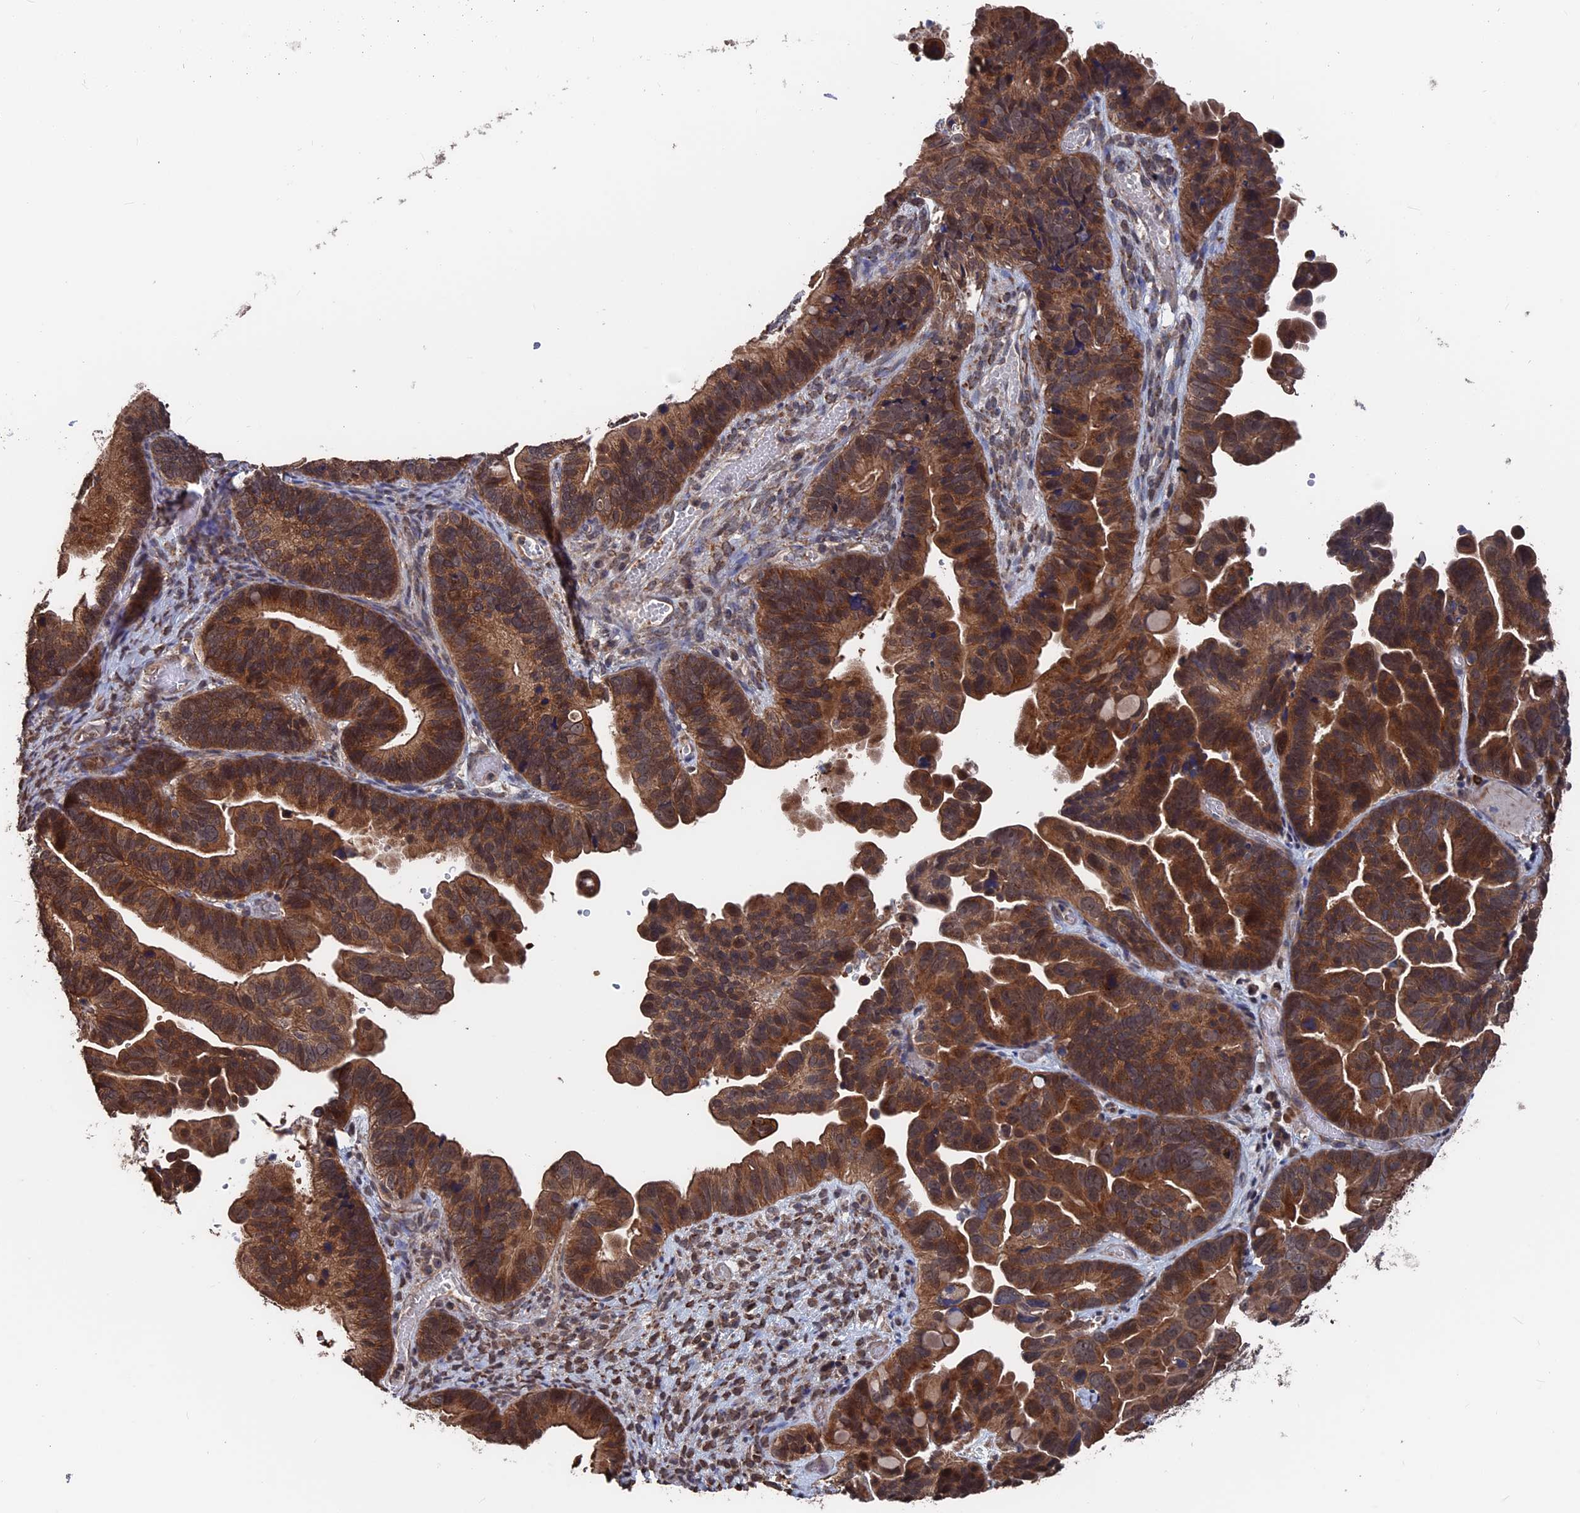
{"staining": {"intensity": "moderate", "quantity": ">75%", "location": "cytoplasmic/membranous,nuclear"}, "tissue": "ovarian cancer", "cell_type": "Tumor cells", "image_type": "cancer", "snomed": [{"axis": "morphology", "description": "Cystadenocarcinoma, serous, NOS"}, {"axis": "topography", "description": "Ovary"}], "caption": "A brown stain highlights moderate cytoplasmic/membranous and nuclear staining of a protein in human ovarian cancer tumor cells.", "gene": "PDE12", "patient": {"sex": "female", "age": 56}}